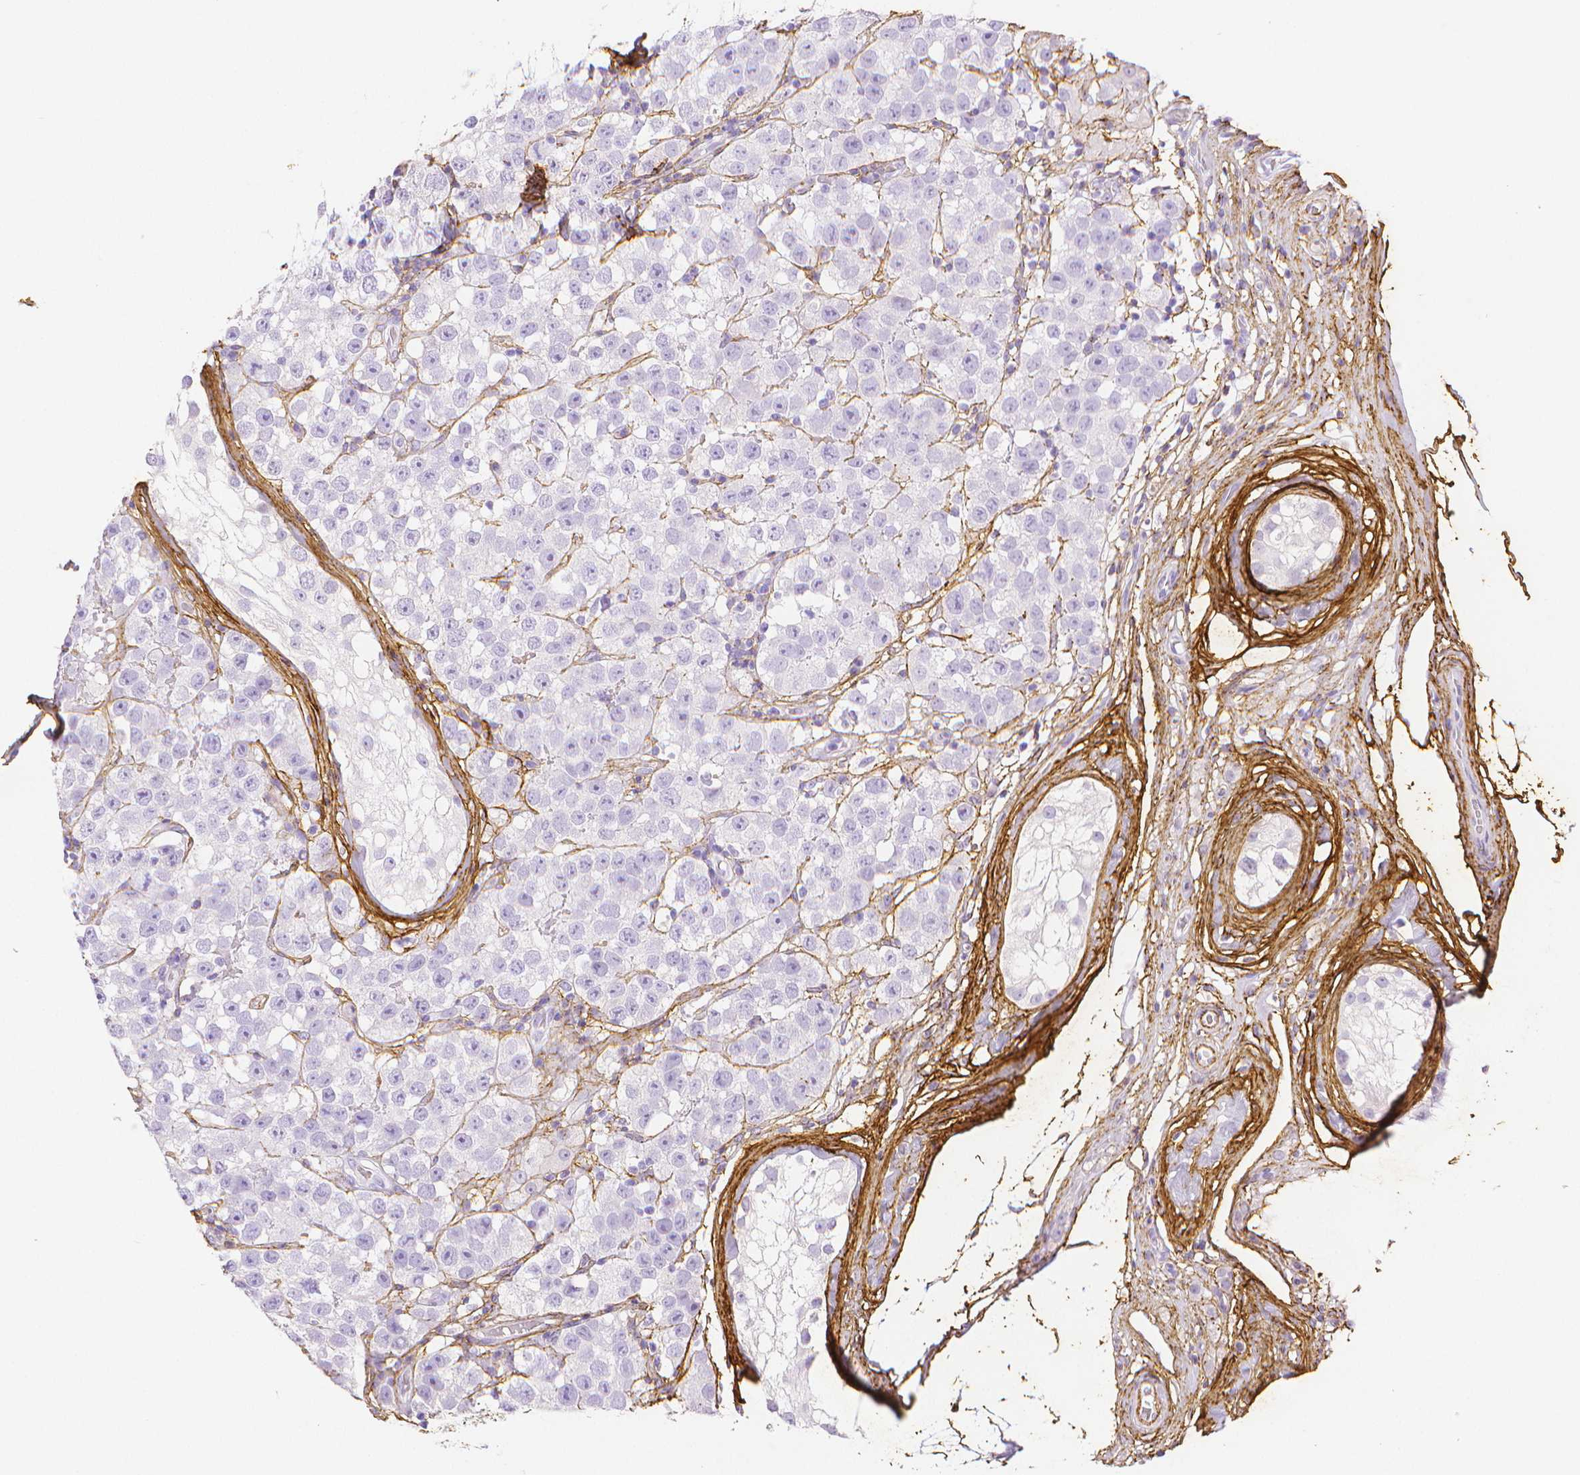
{"staining": {"intensity": "negative", "quantity": "none", "location": "none"}, "tissue": "testis cancer", "cell_type": "Tumor cells", "image_type": "cancer", "snomed": [{"axis": "morphology", "description": "Seminoma, NOS"}, {"axis": "topography", "description": "Testis"}], "caption": "Tumor cells show no significant protein positivity in testis seminoma.", "gene": "FBN1", "patient": {"sex": "male", "age": 34}}